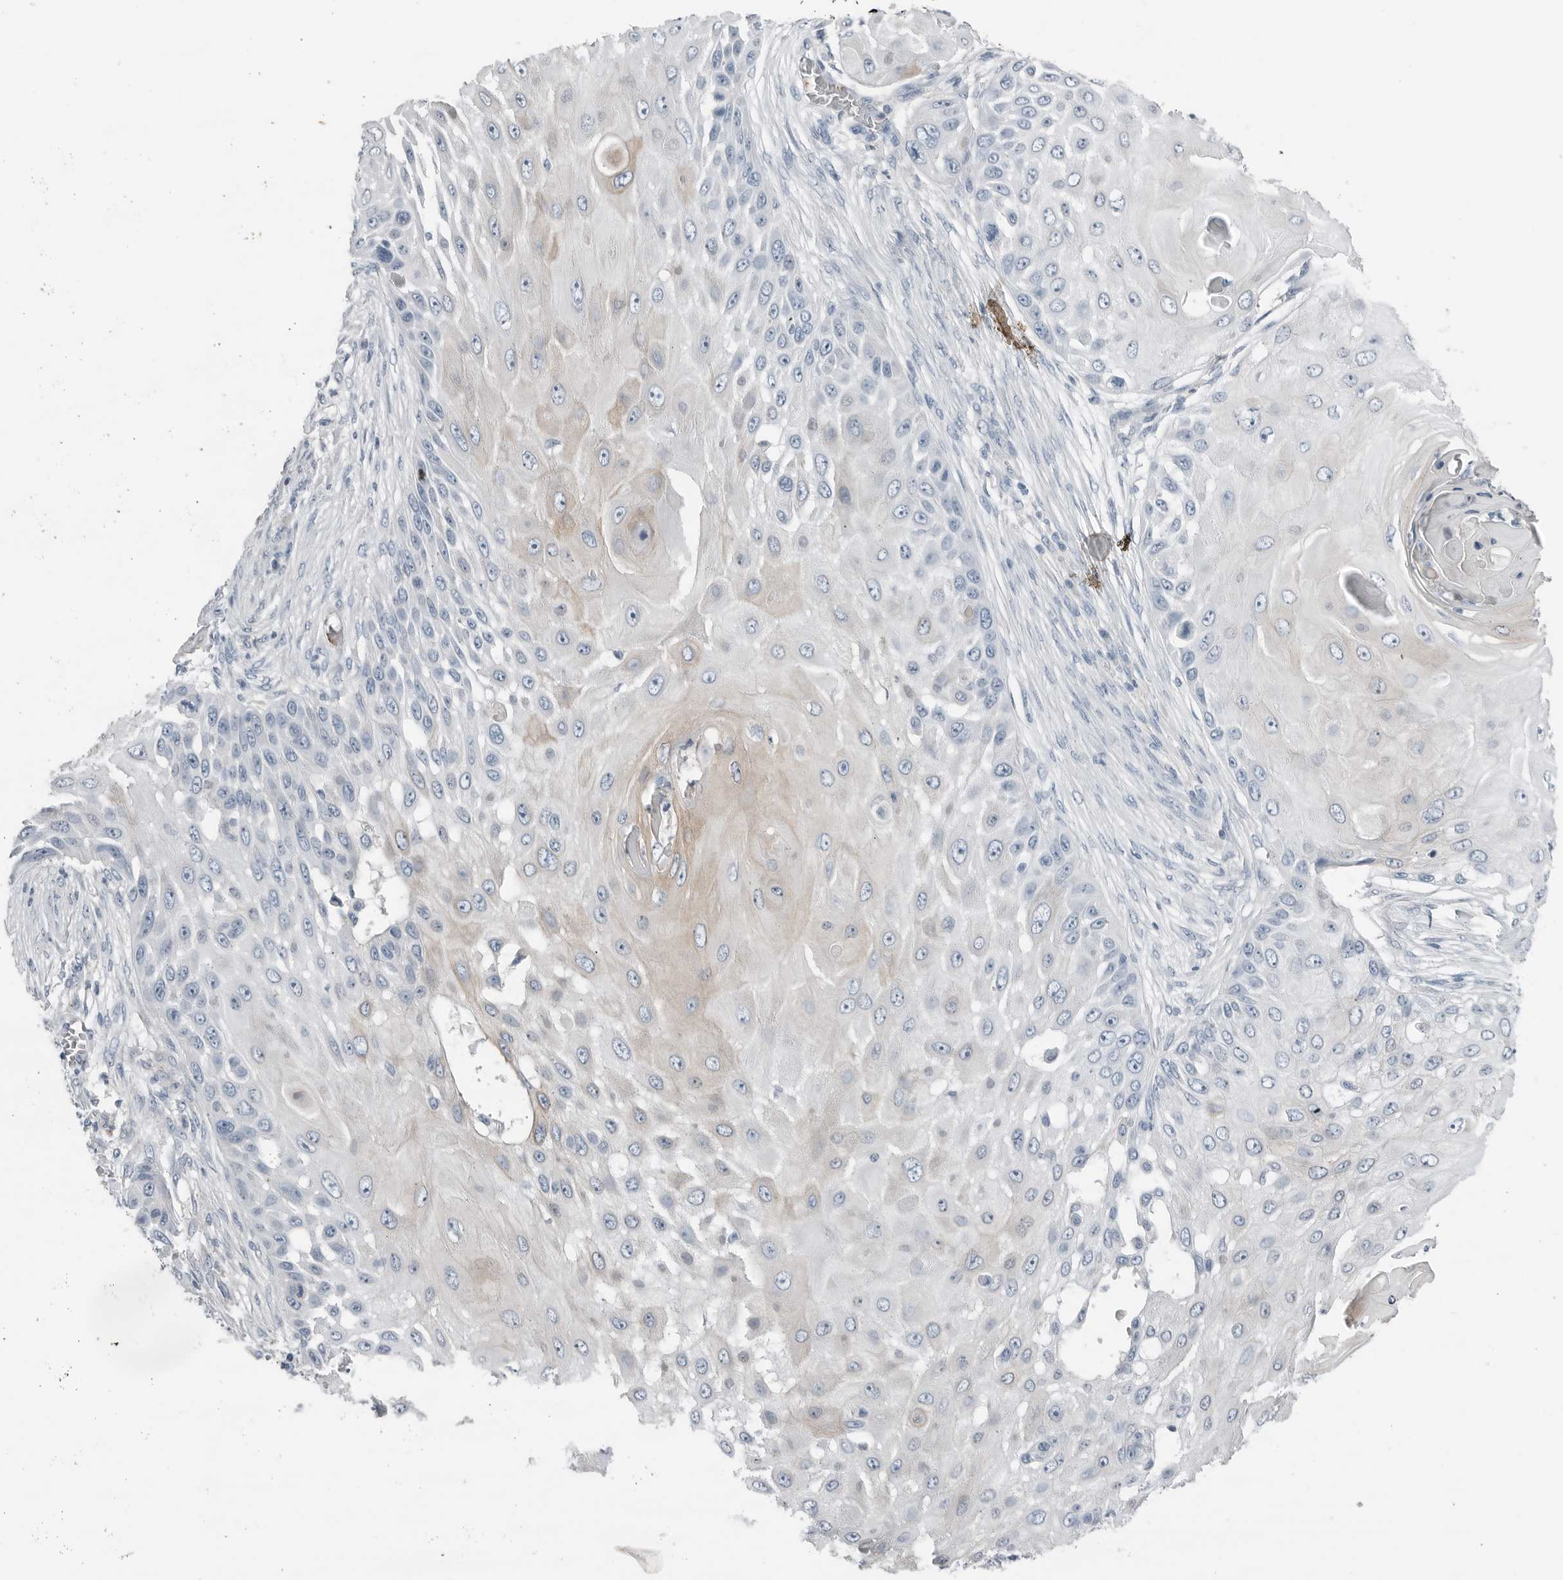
{"staining": {"intensity": "negative", "quantity": "none", "location": "none"}, "tissue": "skin cancer", "cell_type": "Tumor cells", "image_type": "cancer", "snomed": [{"axis": "morphology", "description": "Squamous cell carcinoma, NOS"}, {"axis": "topography", "description": "Skin"}], "caption": "Immunohistochemistry of human skin cancer reveals no expression in tumor cells. Nuclei are stained in blue.", "gene": "SERPINB7", "patient": {"sex": "female", "age": 44}}